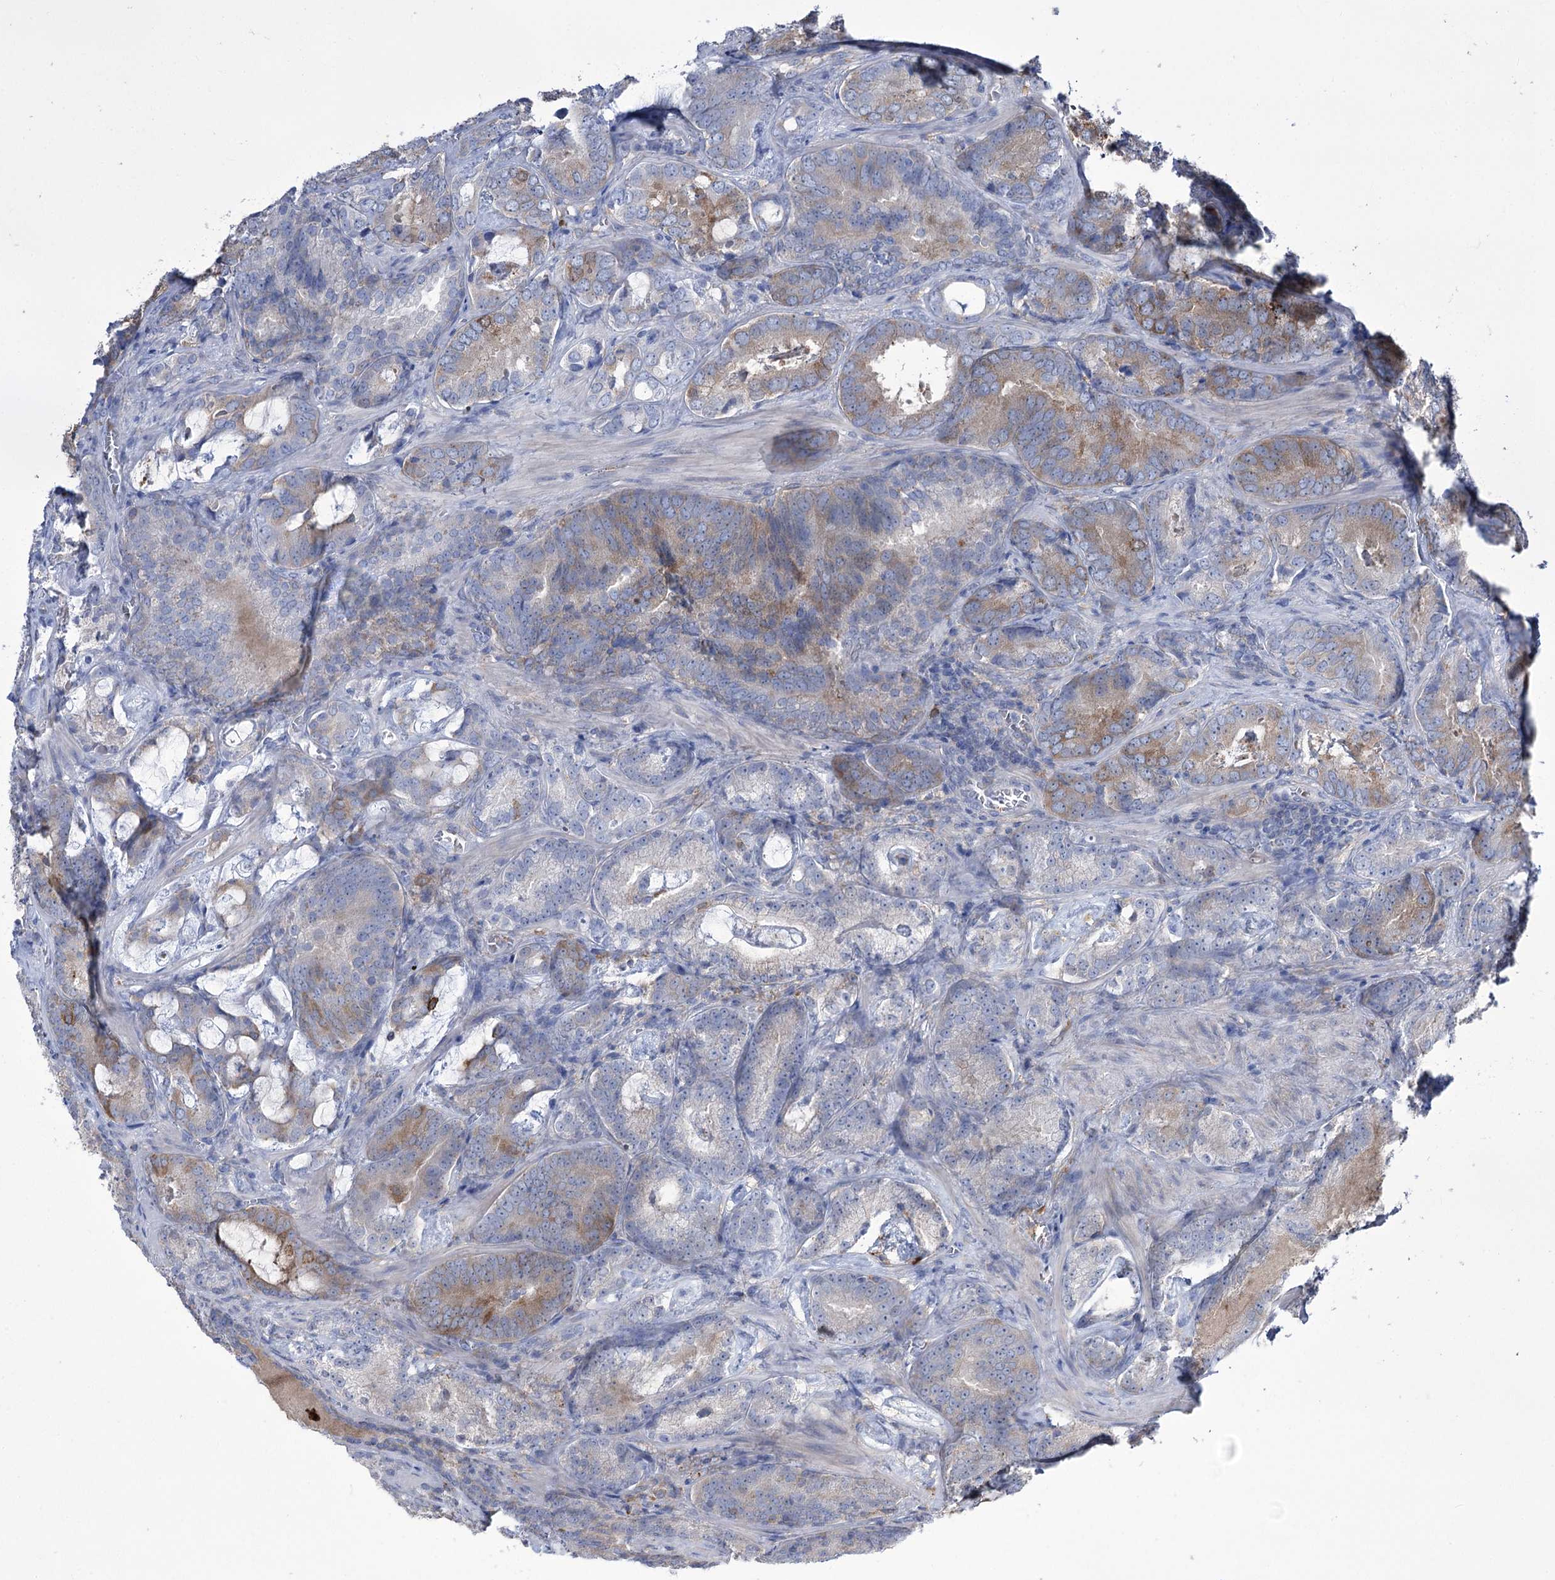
{"staining": {"intensity": "moderate", "quantity": "25%-75%", "location": "cytoplasmic/membranous"}, "tissue": "prostate cancer", "cell_type": "Tumor cells", "image_type": "cancer", "snomed": [{"axis": "morphology", "description": "Adenocarcinoma, Low grade"}, {"axis": "topography", "description": "Prostate"}], "caption": "The photomicrograph displays staining of adenocarcinoma (low-grade) (prostate), revealing moderate cytoplasmic/membranous protein expression (brown color) within tumor cells.", "gene": "ZNF622", "patient": {"sex": "male", "age": 60}}